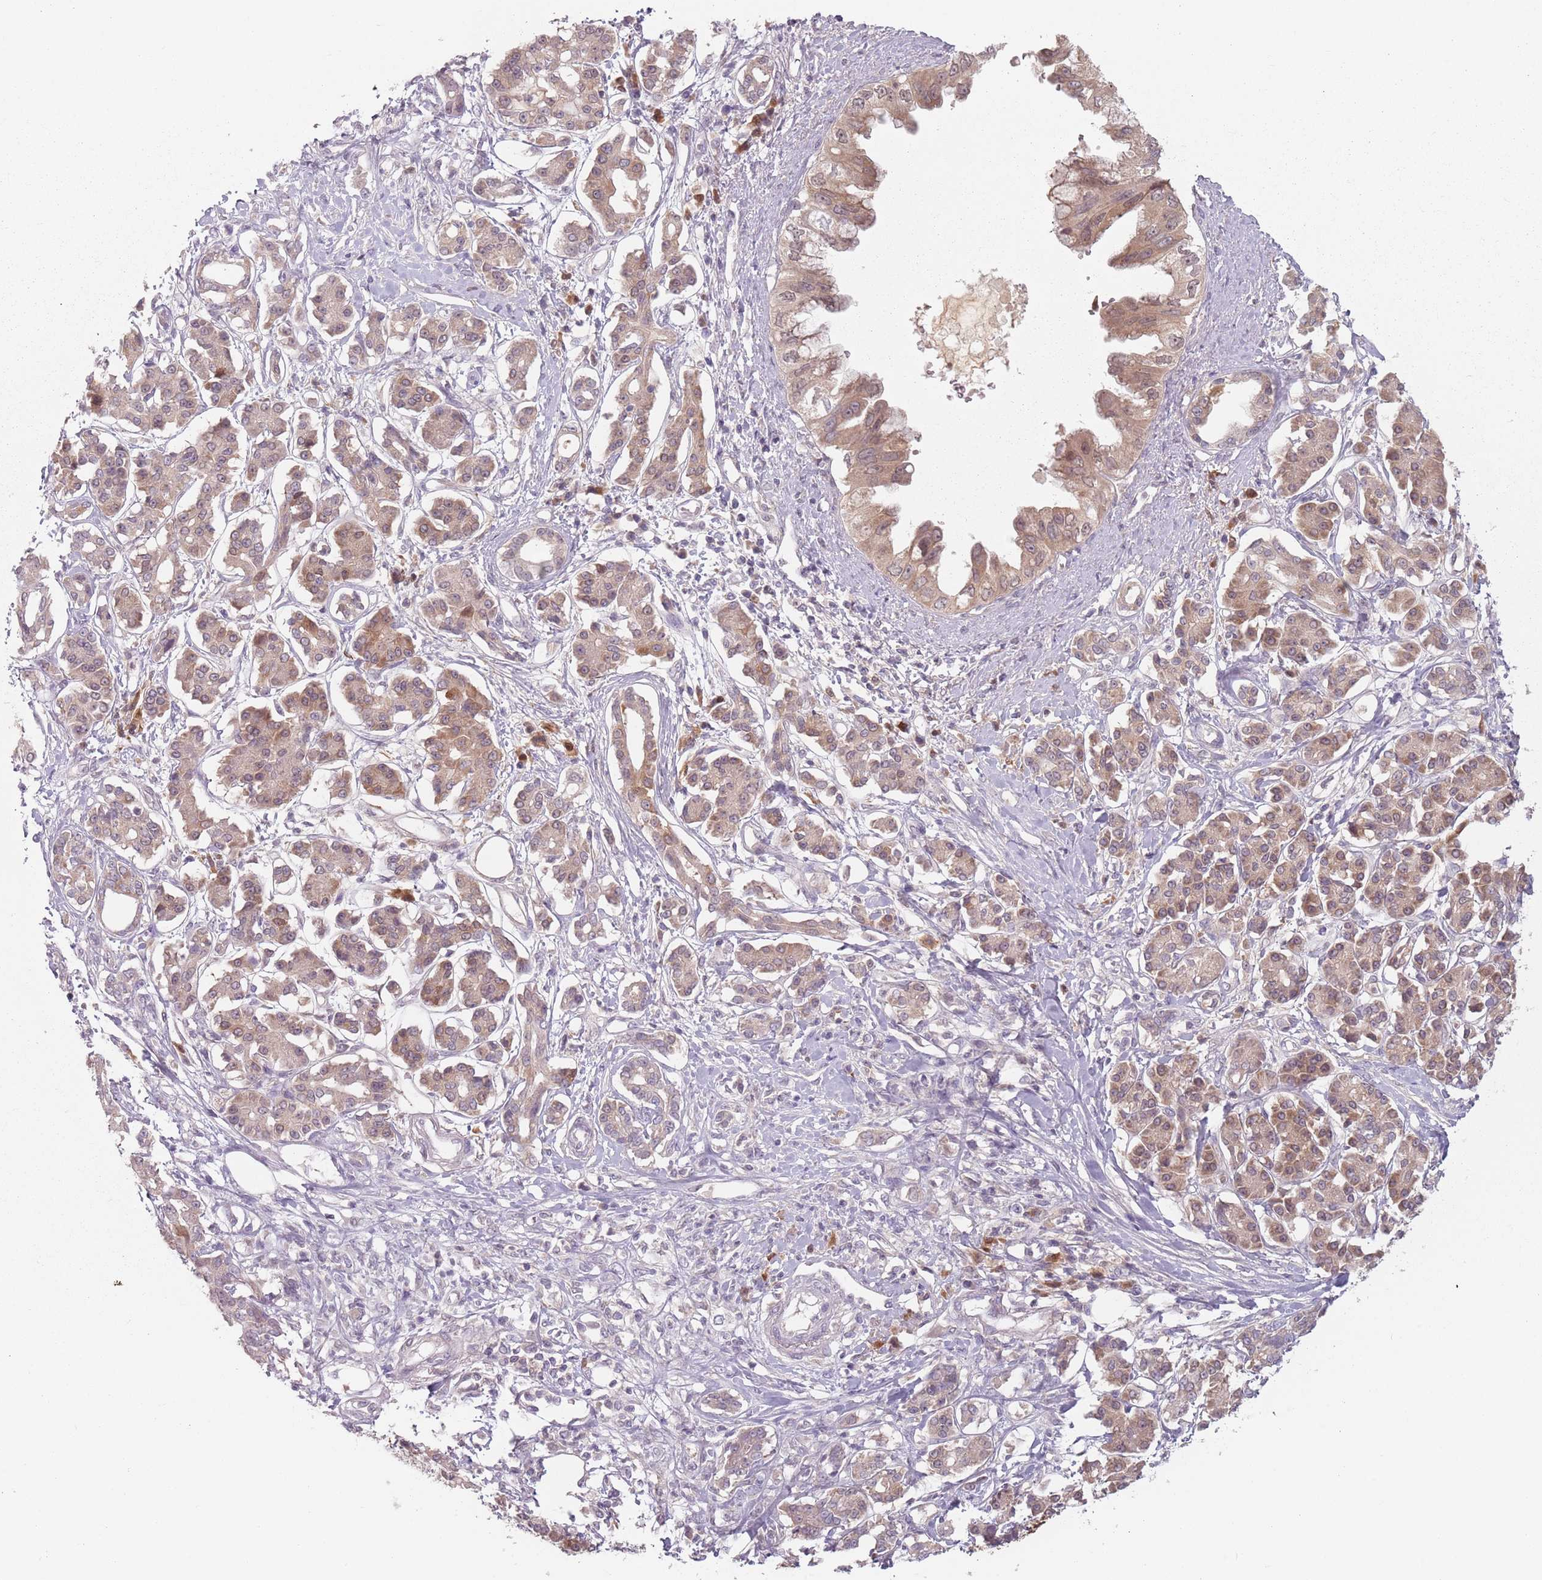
{"staining": {"intensity": "moderate", "quantity": "25%-75%", "location": "cytoplasmic/membranous,nuclear"}, "tissue": "pancreatic cancer", "cell_type": "Tumor cells", "image_type": "cancer", "snomed": [{"axis": "morphology", "description": "Adenocarcinoma, NOS"}, {"axis": "topography", "description": "Pancreas"}], "caption": "The photomicrograph shows immunohistochemical staining of adenocarcinoma (pancreatic). There is moderate cytoplasmic/membranous and nuclear positivity is identified in approximately 25%-75% of tumor cells.", "gene": "NAXE", "patient": {"sex": "female", "age": 56}}